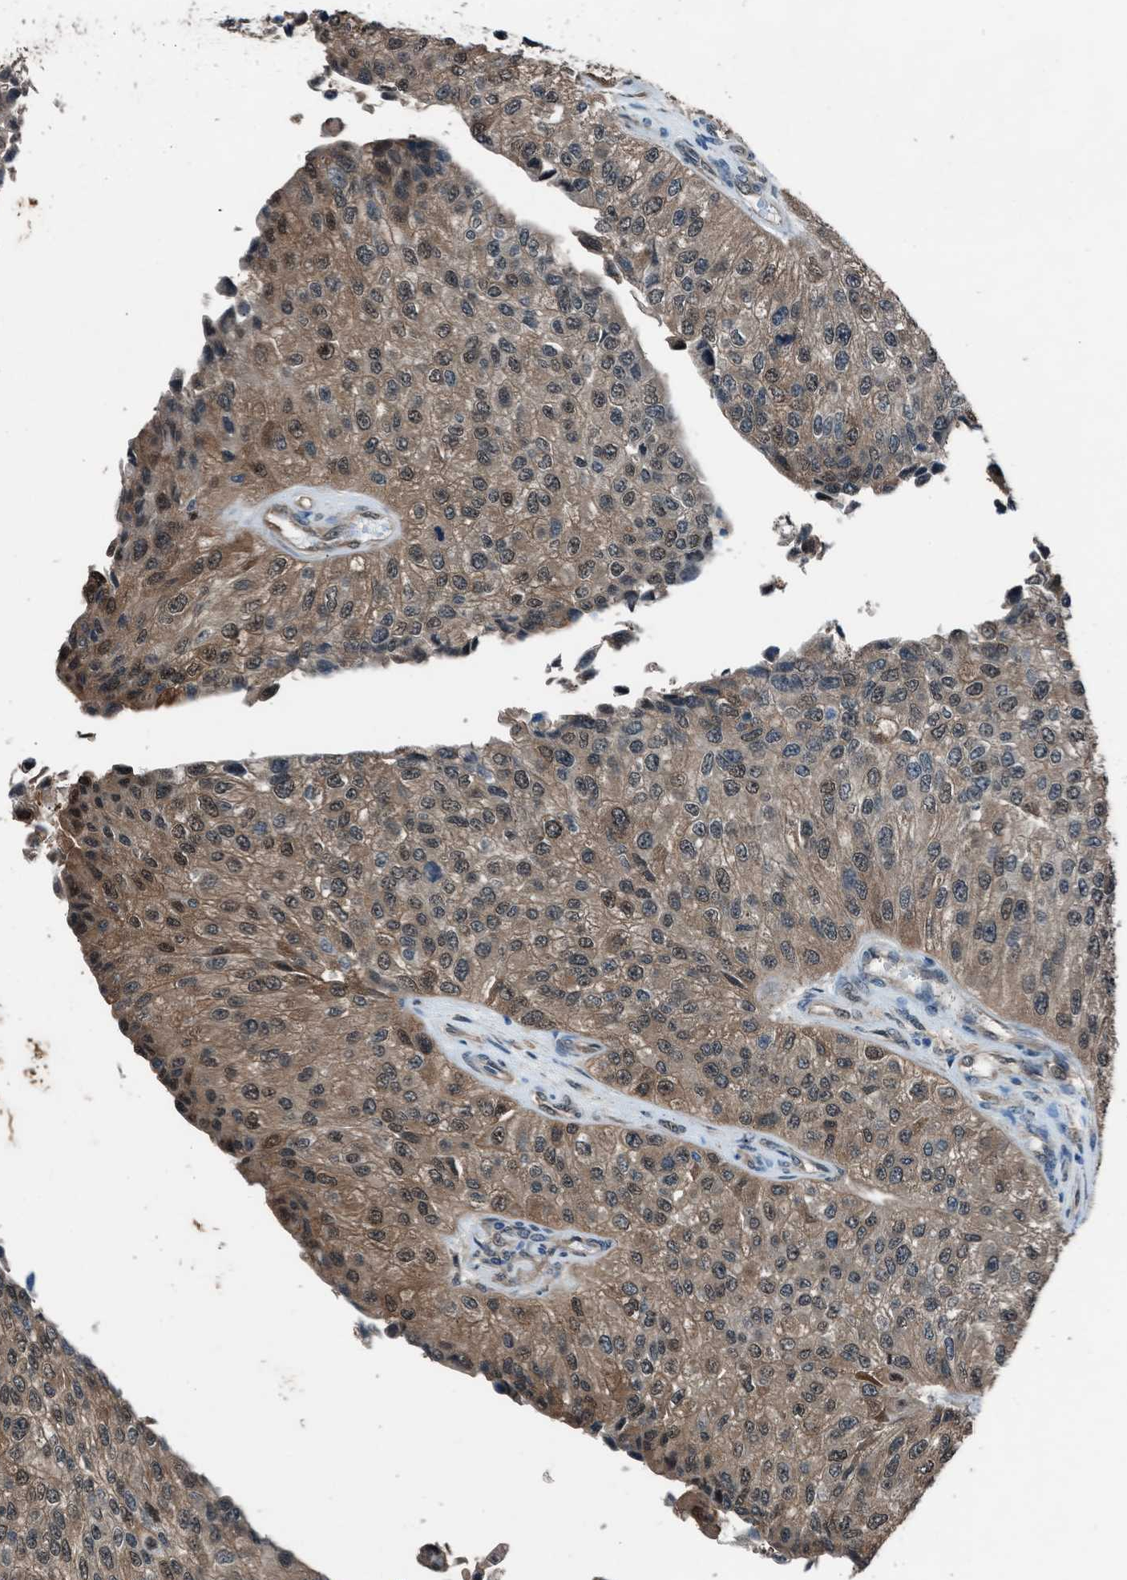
{"staining": {"intensity": "moderate", "quantity": "25%-75%", "location": "cytoplasmic/membranous,nuclear"}, "tissue": "urothelial cancer", "cell_type": "Tumor cells", "image_type": "cancer", "snomed": [{"axis": "morphology", "description": "Urothelial carcinoma, High grade"}, {"axis": "topography", "description": "Kidney"}, {"axis": "topography", "description": "Urinary bladder"}], "caption": "Immunohistochemical staining of urothelial carcinoma (high-grade) exhibits moderate cytoplasmic/membranous and nuclear protein expression in about 25%-75% of tumor cells.", "gene": "YWHAG", "patient": {"sex": "male", "age": 77}}